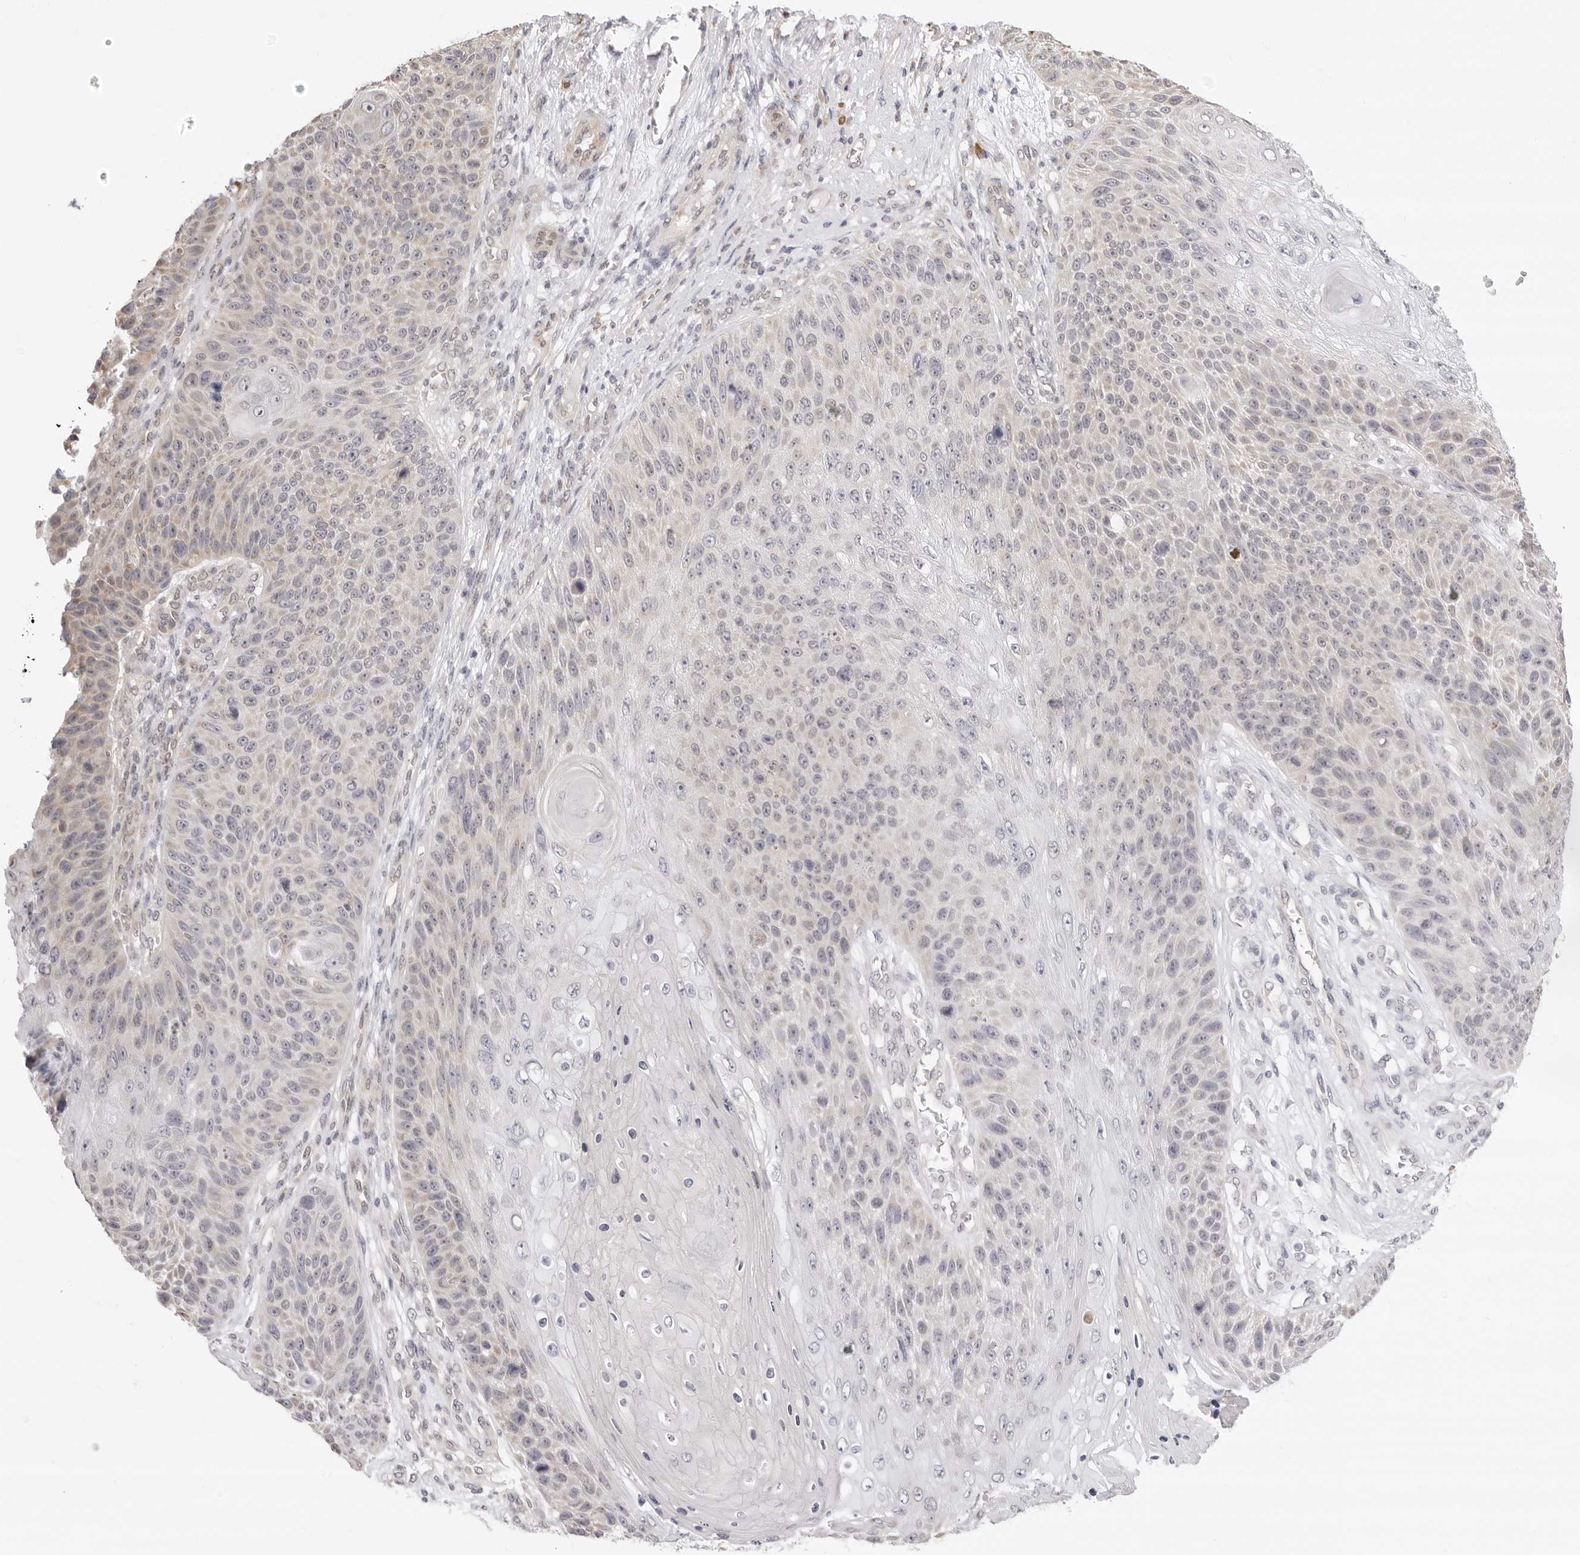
{"staining": {"intensity": "negative", "quantity": "none", "location": "none"}, "tissue": "skin cancer", "cell_type": "Tumor cells", "image_type": "cancer", "snomed": [{"axis": "morphology", "description": "Squamous cell carcinoma, NOS"}, {"axis": "topography", "description": "Skin"}], "caption": "Immunohistochemistry (IHC) of squamous cell carcinoma (skin) exhibits no positivity in tumor cells. Nuclei are stained in blue.", "gene": "FDPS", "patient": {"sex": "female", "age": 88}}